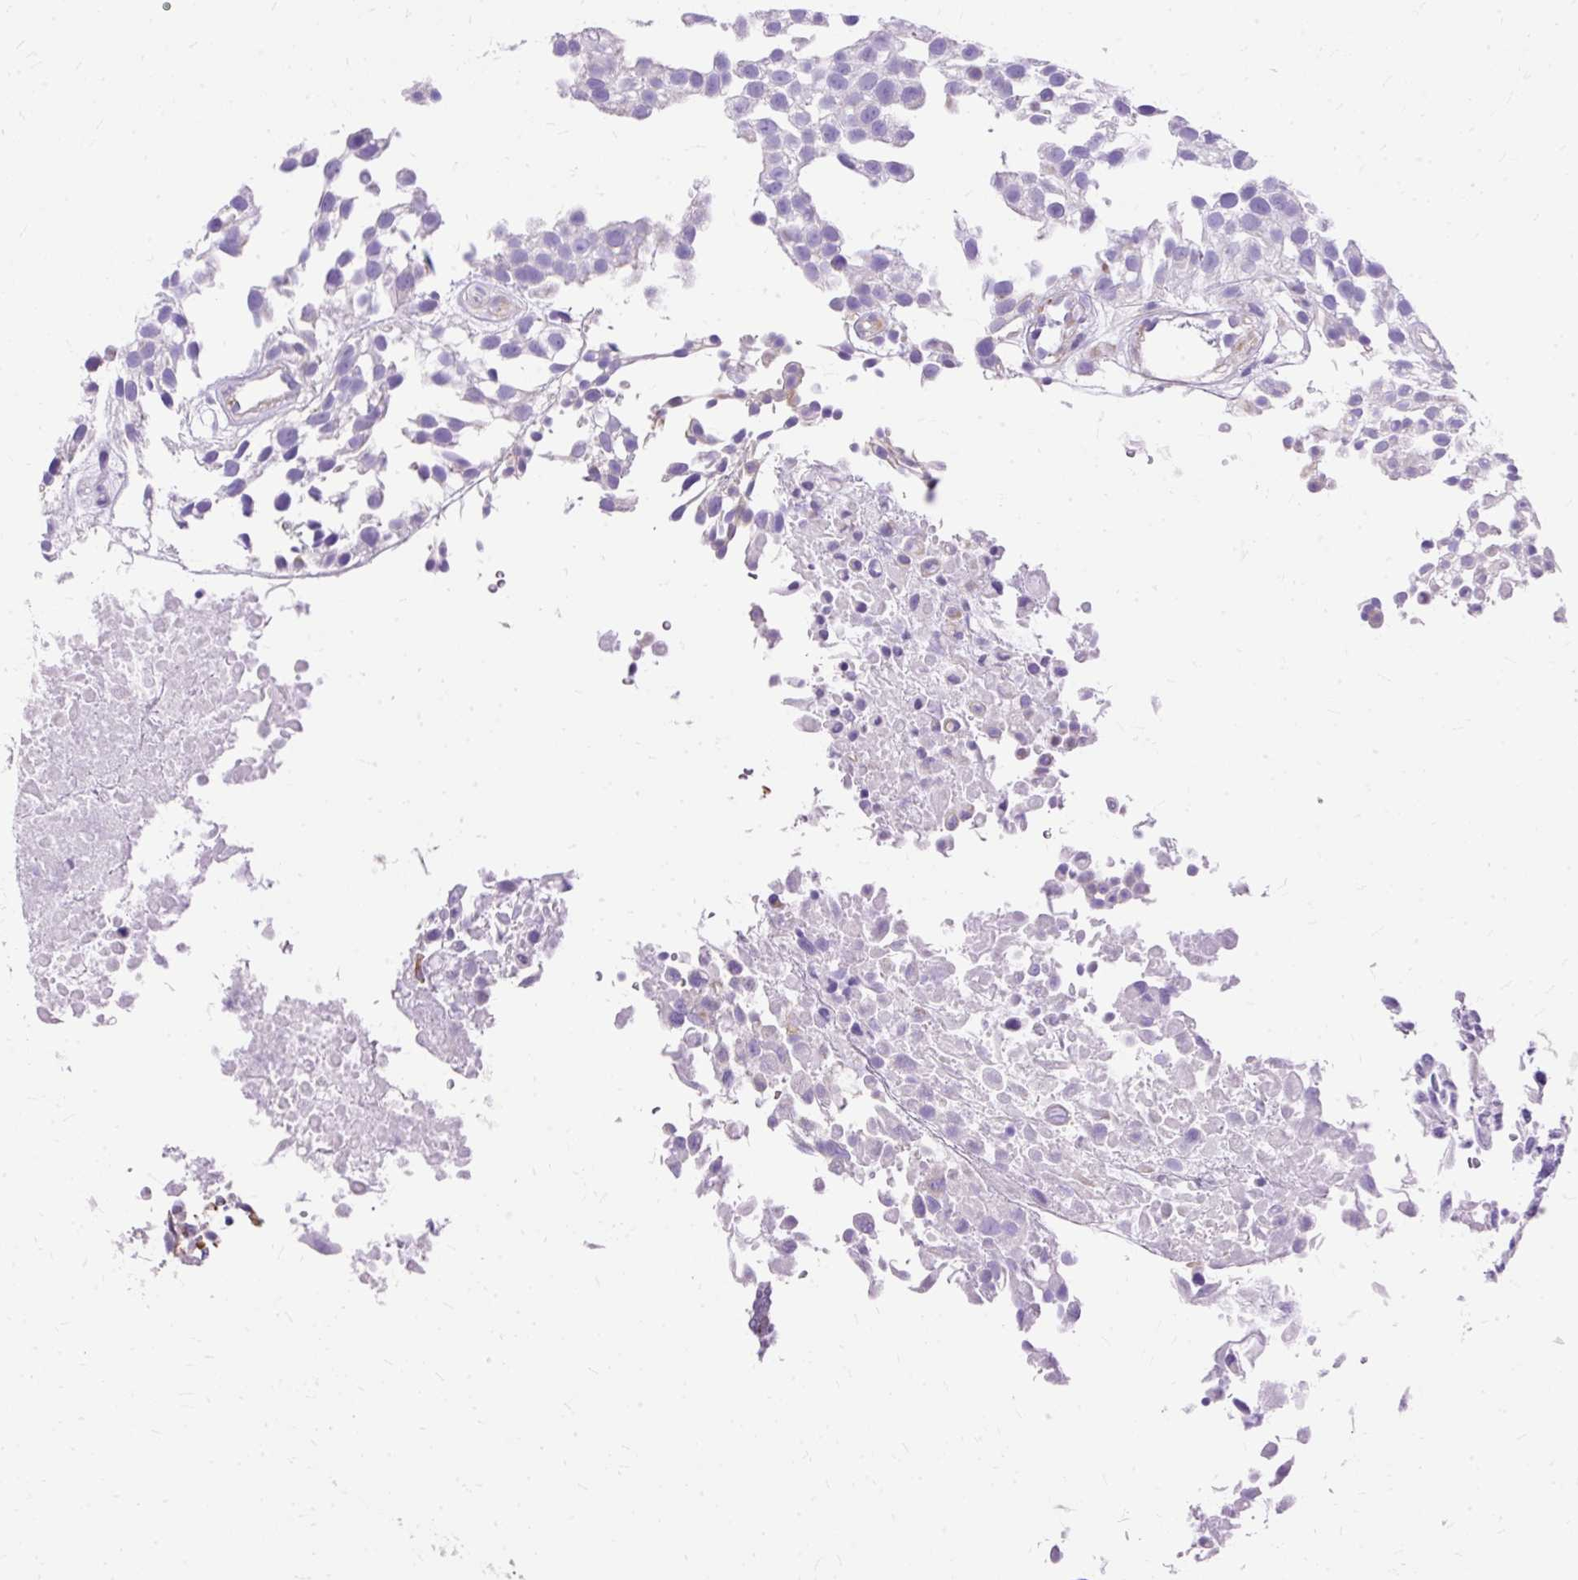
{"staining": {"intensity": "negative", "quantity": "none", "location": "none"}, "tissue": "urothelial cancer", "cell_type": "Tumor cells", "image_type": "cancer", "snomed": [{"axis": "morphology", "description": "Urothelial carcinoma, High grade"}, {"axis": "topography", "description": "Urinary bladder"}], "caption": "A micrograph of urothelial carcinoma (high-grade) stained for a protein shows no brown staining in tumor cells.", "gene": "MYO6", "patient": {"sex": "male", "age": 56}}